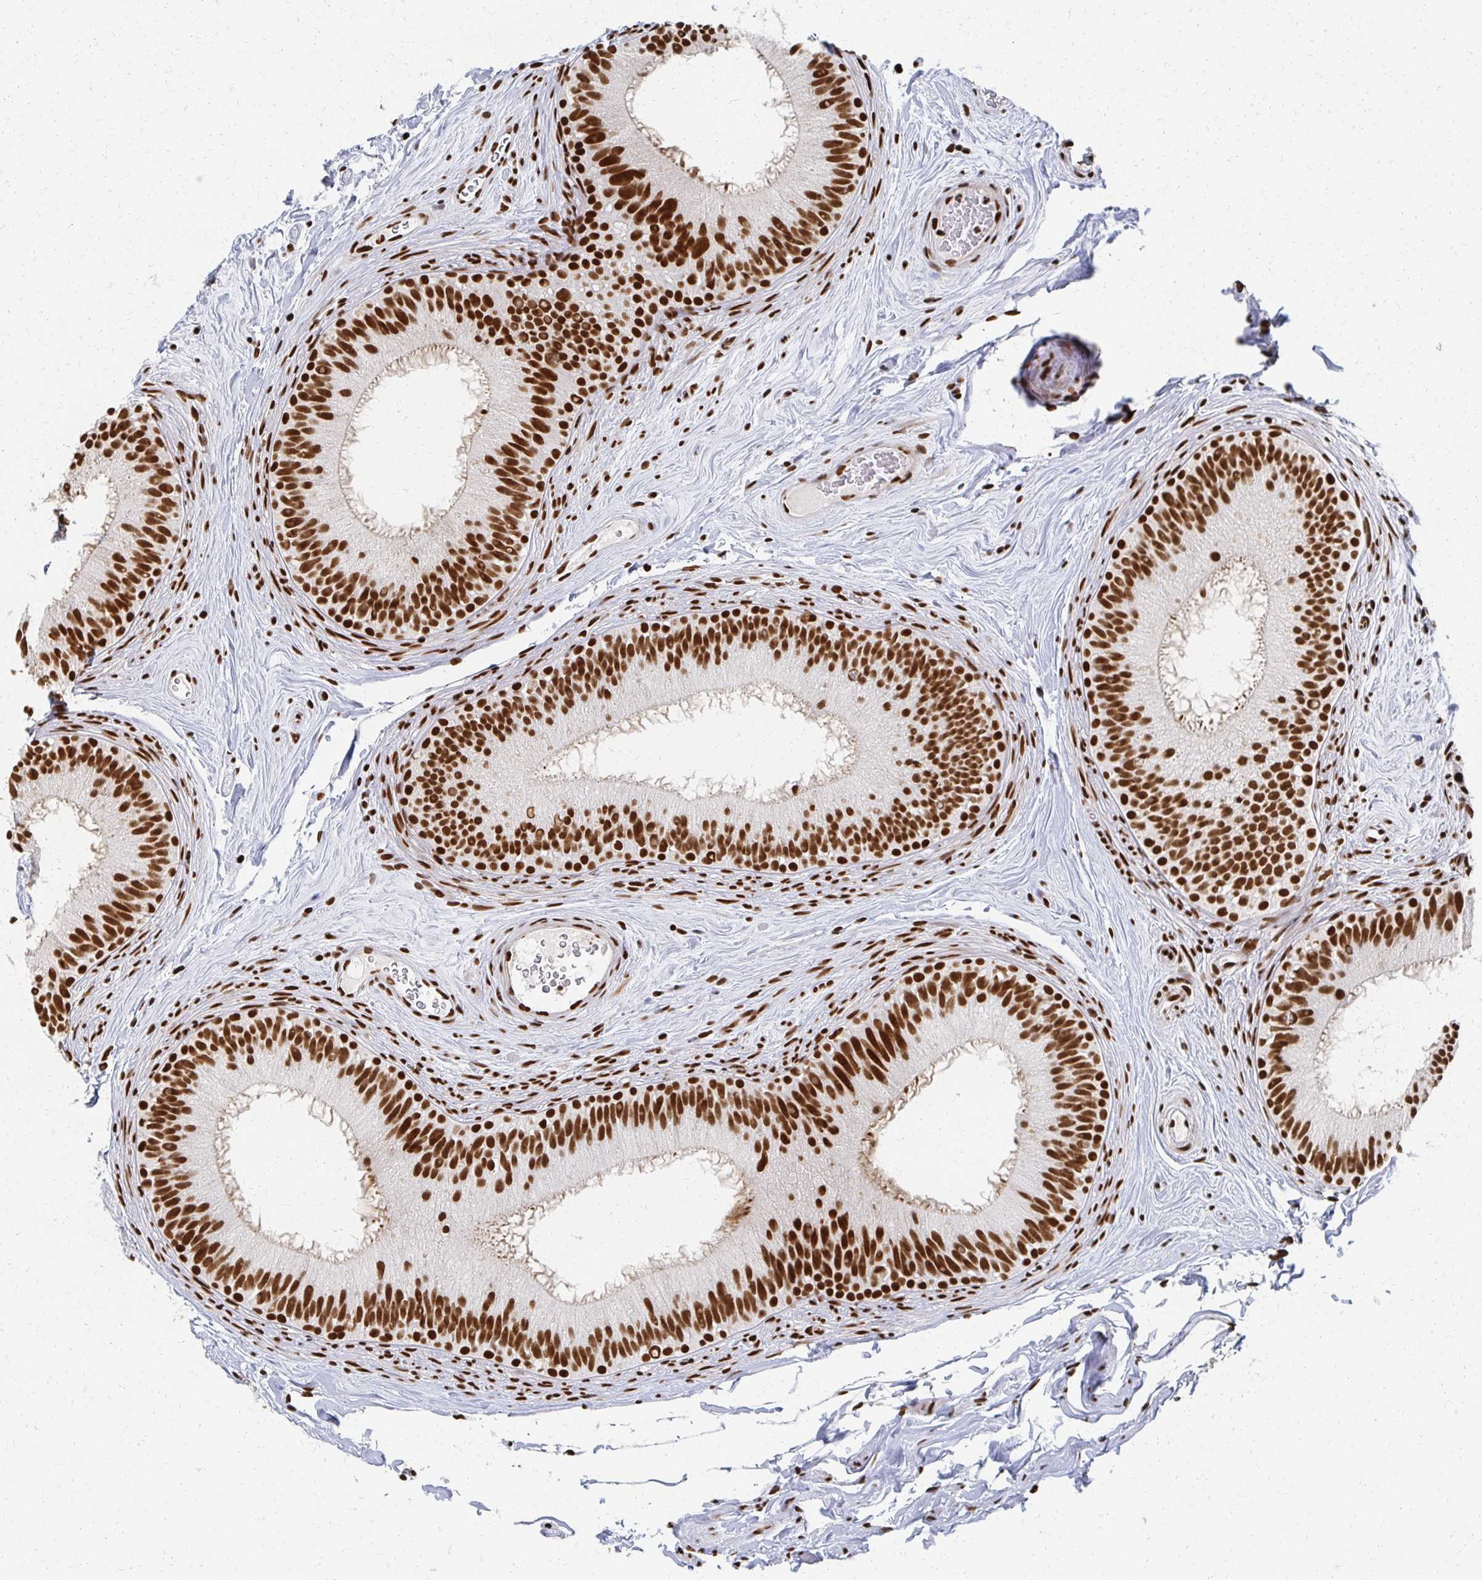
{"staining": {"intensity": "strong", "quantity": ">75%", "location": "nuclear"}, "tissue": "epididymis", "cell_type": "Glandular cells", "image_type": "normal", "snomed": [{"axis": "morphology", "description": "Normal tissue, NOS"}, {"axis": "topography", "description": "Epididymis"}], "caption": "IHC of unremarkable human epididymis shows high levels of strong nuclear expression in approximately >75% of glandular cells.", "gene": "RBBP4", "patient": {"sex": "male", "age": 44}}